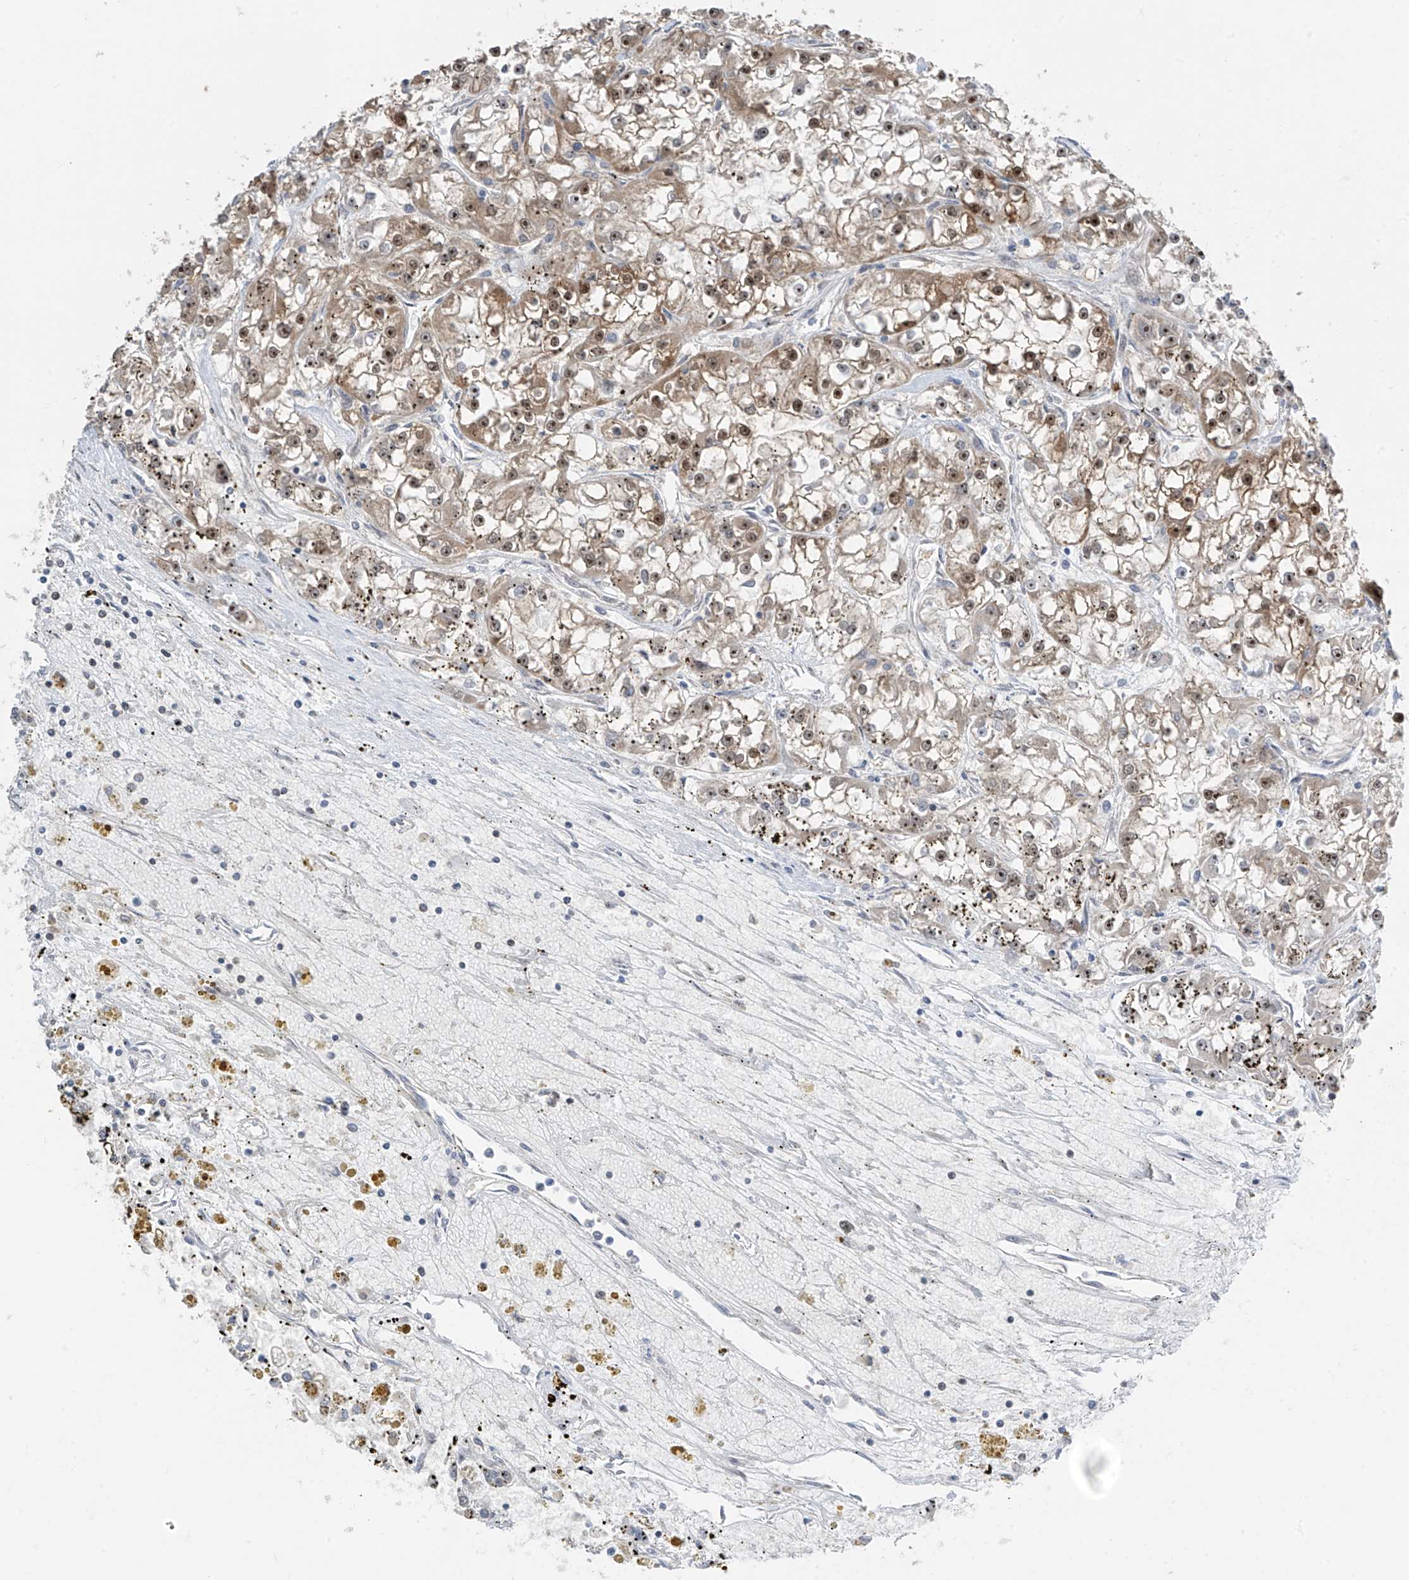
{"staining": {"intensity": "moderate", "quantity": "25%-75%", "location": "nuclear"}, "tissue": "renal cancer", "cell_type": "Tumor cells", "image_type": "cancer", "snomed": [{"axis": "morphology", "description": "Adenocarcinoma, NOS"}, {"axis": "topography", "description": "Kidney"}], "caption": "Human renal cancer (adenocarcinoma) stained with a protein marker demonstrates moderate staining in tumor cells.", "gene": "TTC38", "patient": {"sex": "female", "age": 52}}